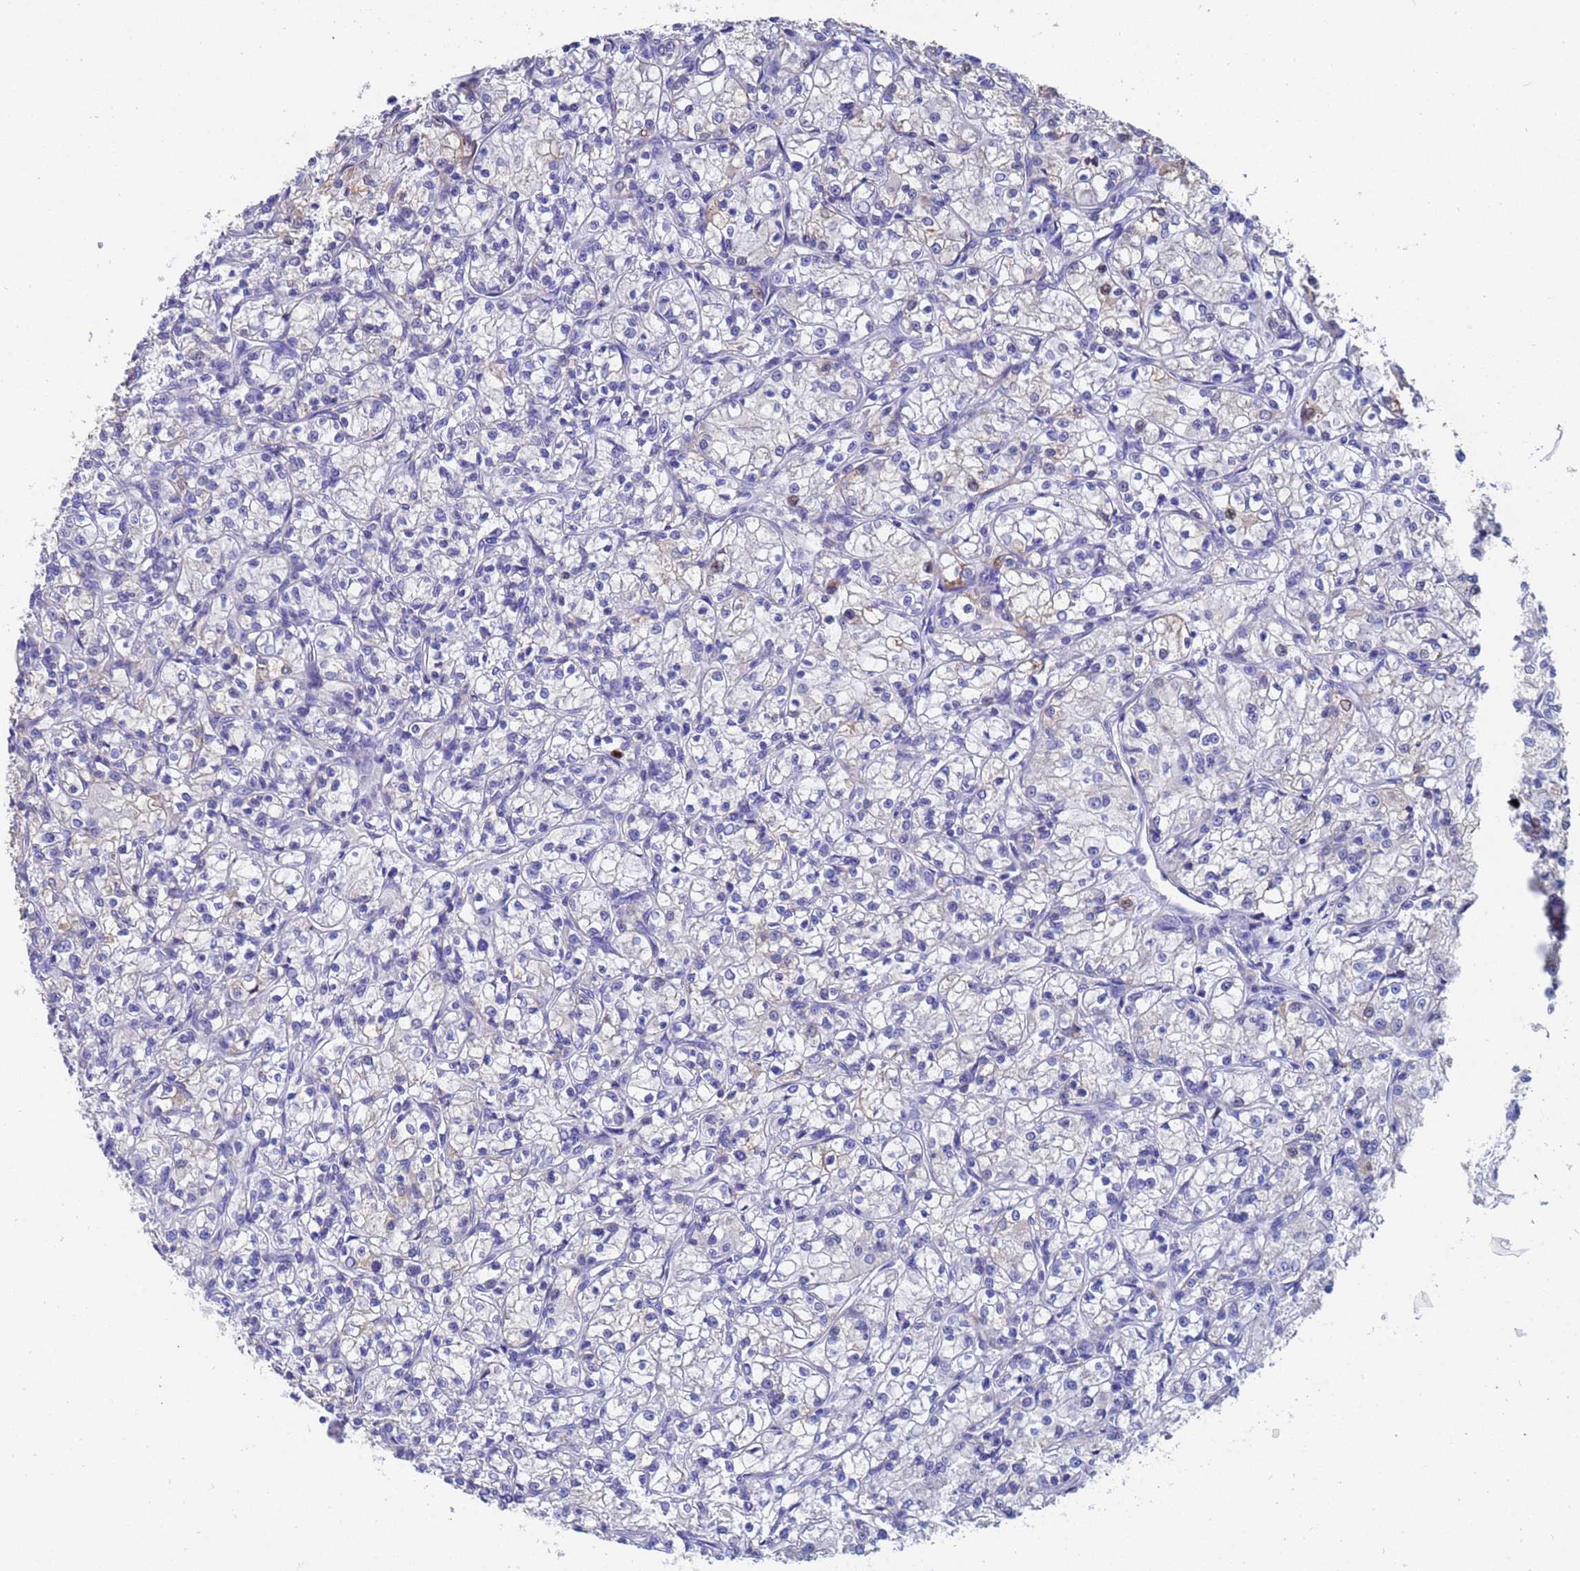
{"staining": {"intensity": "negative", "quantity": "none", "location": "none"}, "tissue": "renal cancer", "cell_type": "Tumor cells", "image_type": "cancer", "snomed": [{"axis": "morphology", "description": "Adenocarcinoma, NOS"}, {"axis": "topography", "description": "Kidney"}], "caption": "DAB (3,3'-diaminobenzidine) immunohistochemical staining of human renal adenocarcinoma exhibits no significant positivity in tumor cells. (Immunohistochemistry, brightfield microscopy, high magnification).", "gene": "UBE2O", "patient": {"sex": "female", "age": 59}}